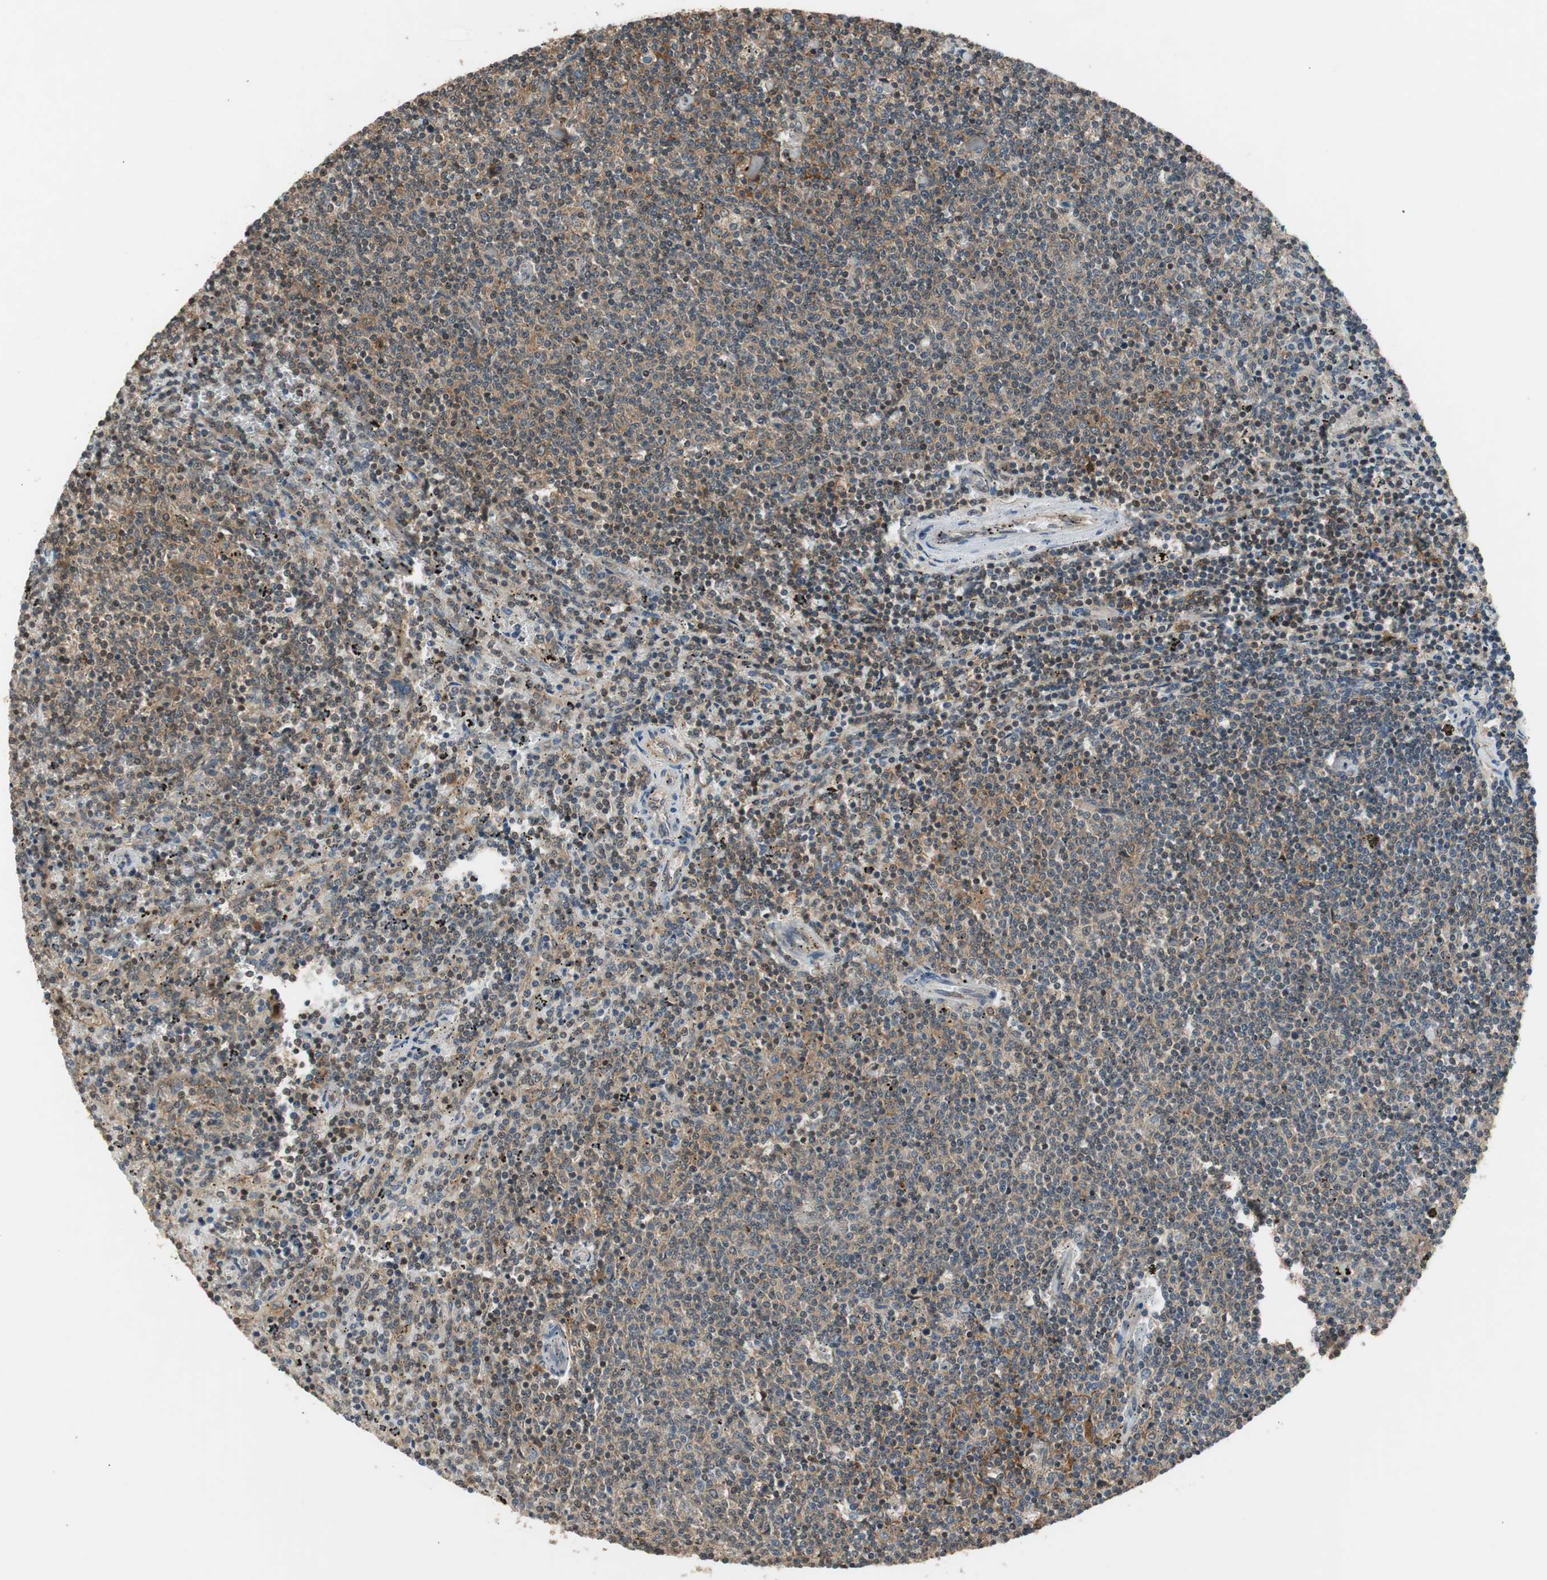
{"staining": {"intensity": "moderate", "quantity": "25%-75%", "location": "cytoplasmic/membranous"}, "tissue": "lymphoma", "cell_type": "Tumor cells", "image_type": "cancer", "snomed": [{"axis": "morphology", "description": "Malignant lymphoma, non-Hodgkin's type, Low grade"}, {"axis": "topography", "description": "Spleen"}], "caption": "Protein expression analysis of lymphoma displays moderate cytoplasmic/membranous expression in approximately 25%-75% of tumor cells.", "gene": "TMEM230", "patient": {"sex": "female", "age": 50}}